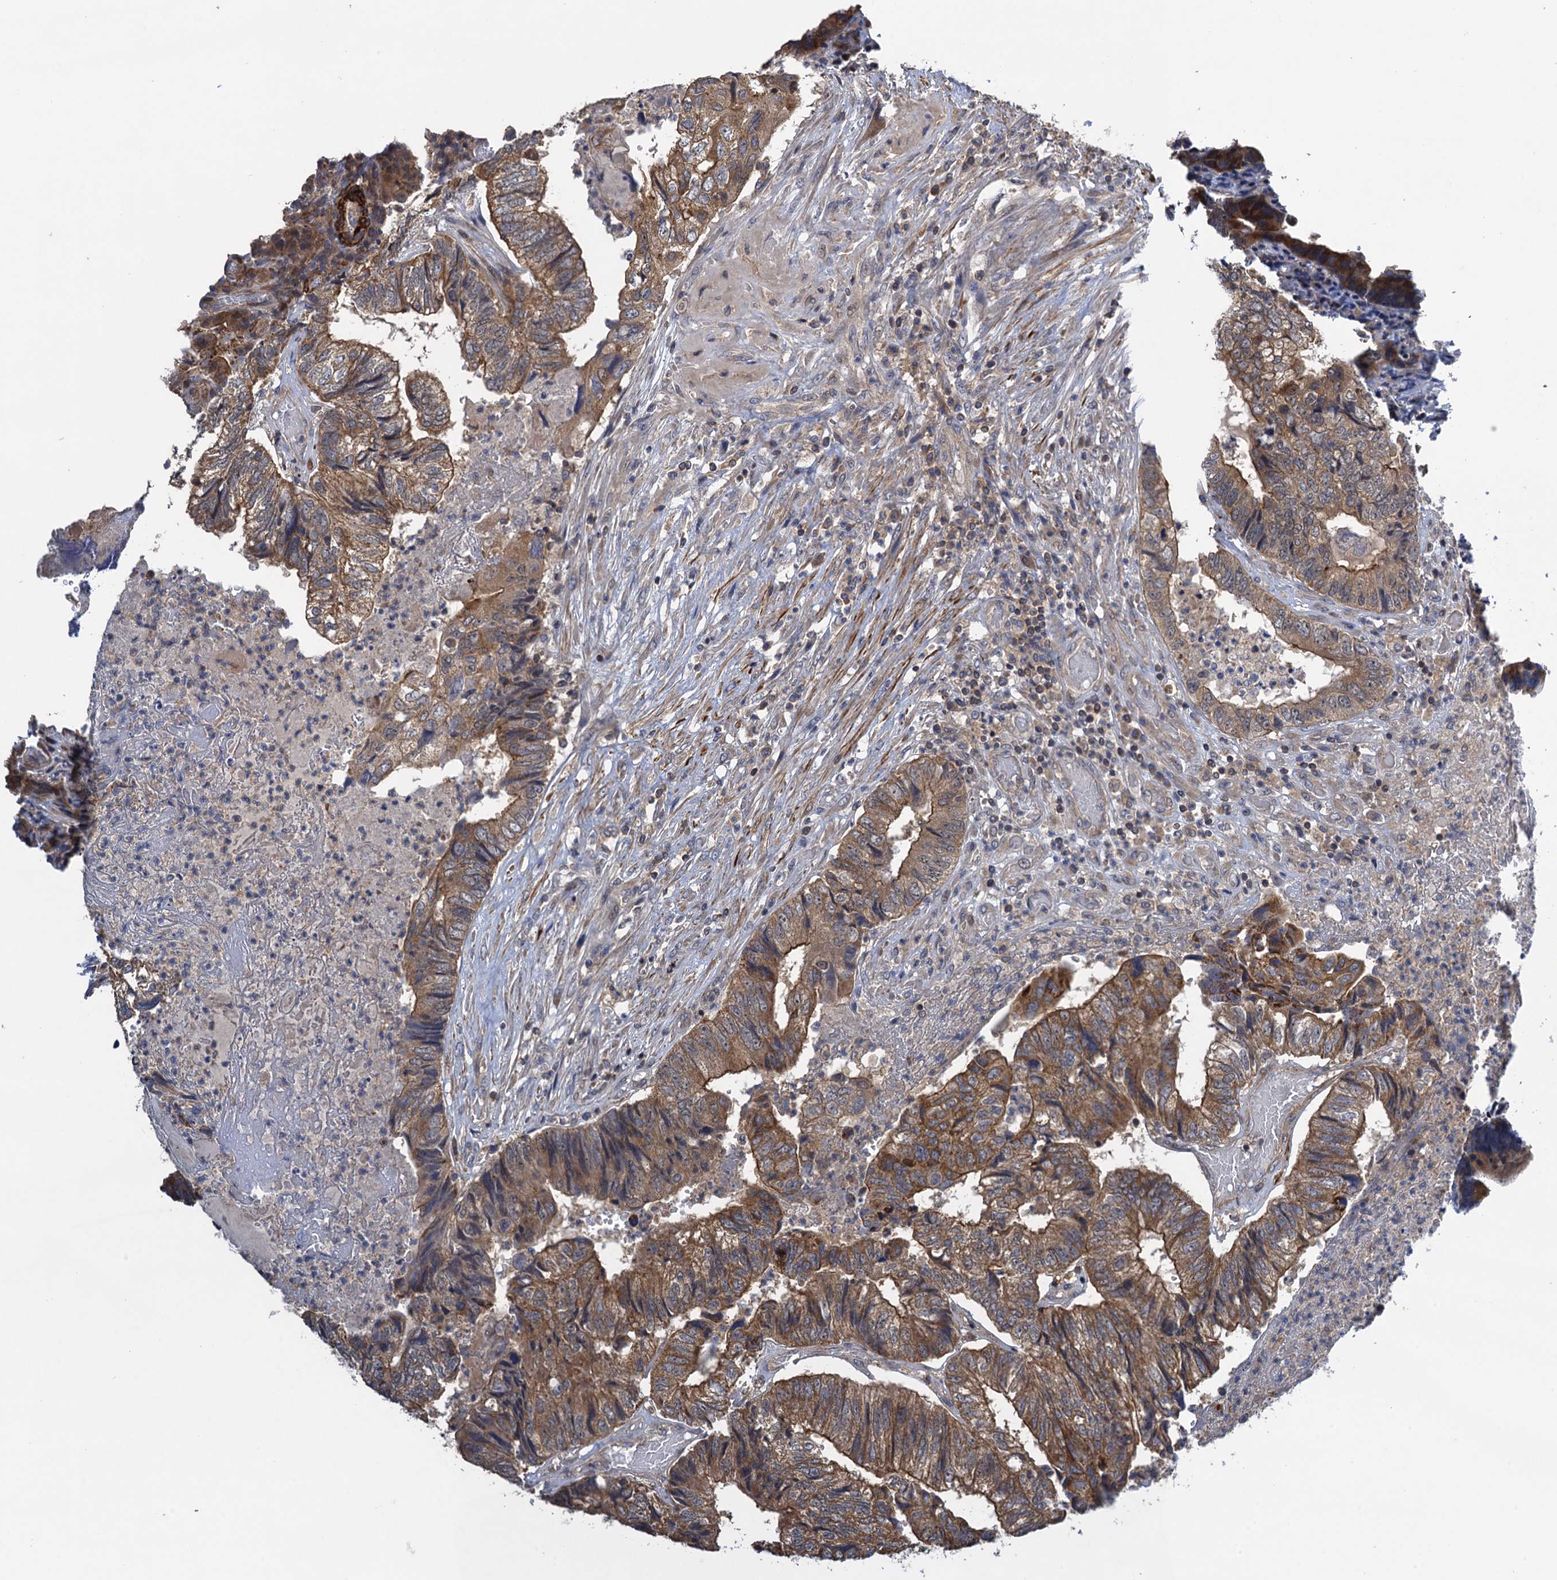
{"staining": {"intensity": "moderate", "quantity": ">75%", "location": "cytoplasmic/membranous"}, "tissue": "colorectal cancer", "cell_type": "Tumor cells", "image_type": "cancer", "snomed": [{"axis": "morphology", "description": "Adenocarcinoma, NOS"}, {"axis": "topography", "description": "Colon"}], "caption": "Colorectal cancer stained with DAB (3,3'-diaminobenzidine) immunohistochemistry (IHC) displays medium levels of moderate cytoplasmic/membranous expression in about >75% of tumor cells.", "gene": "WDR88", "patient": {"sex": "female", "age": 67}}